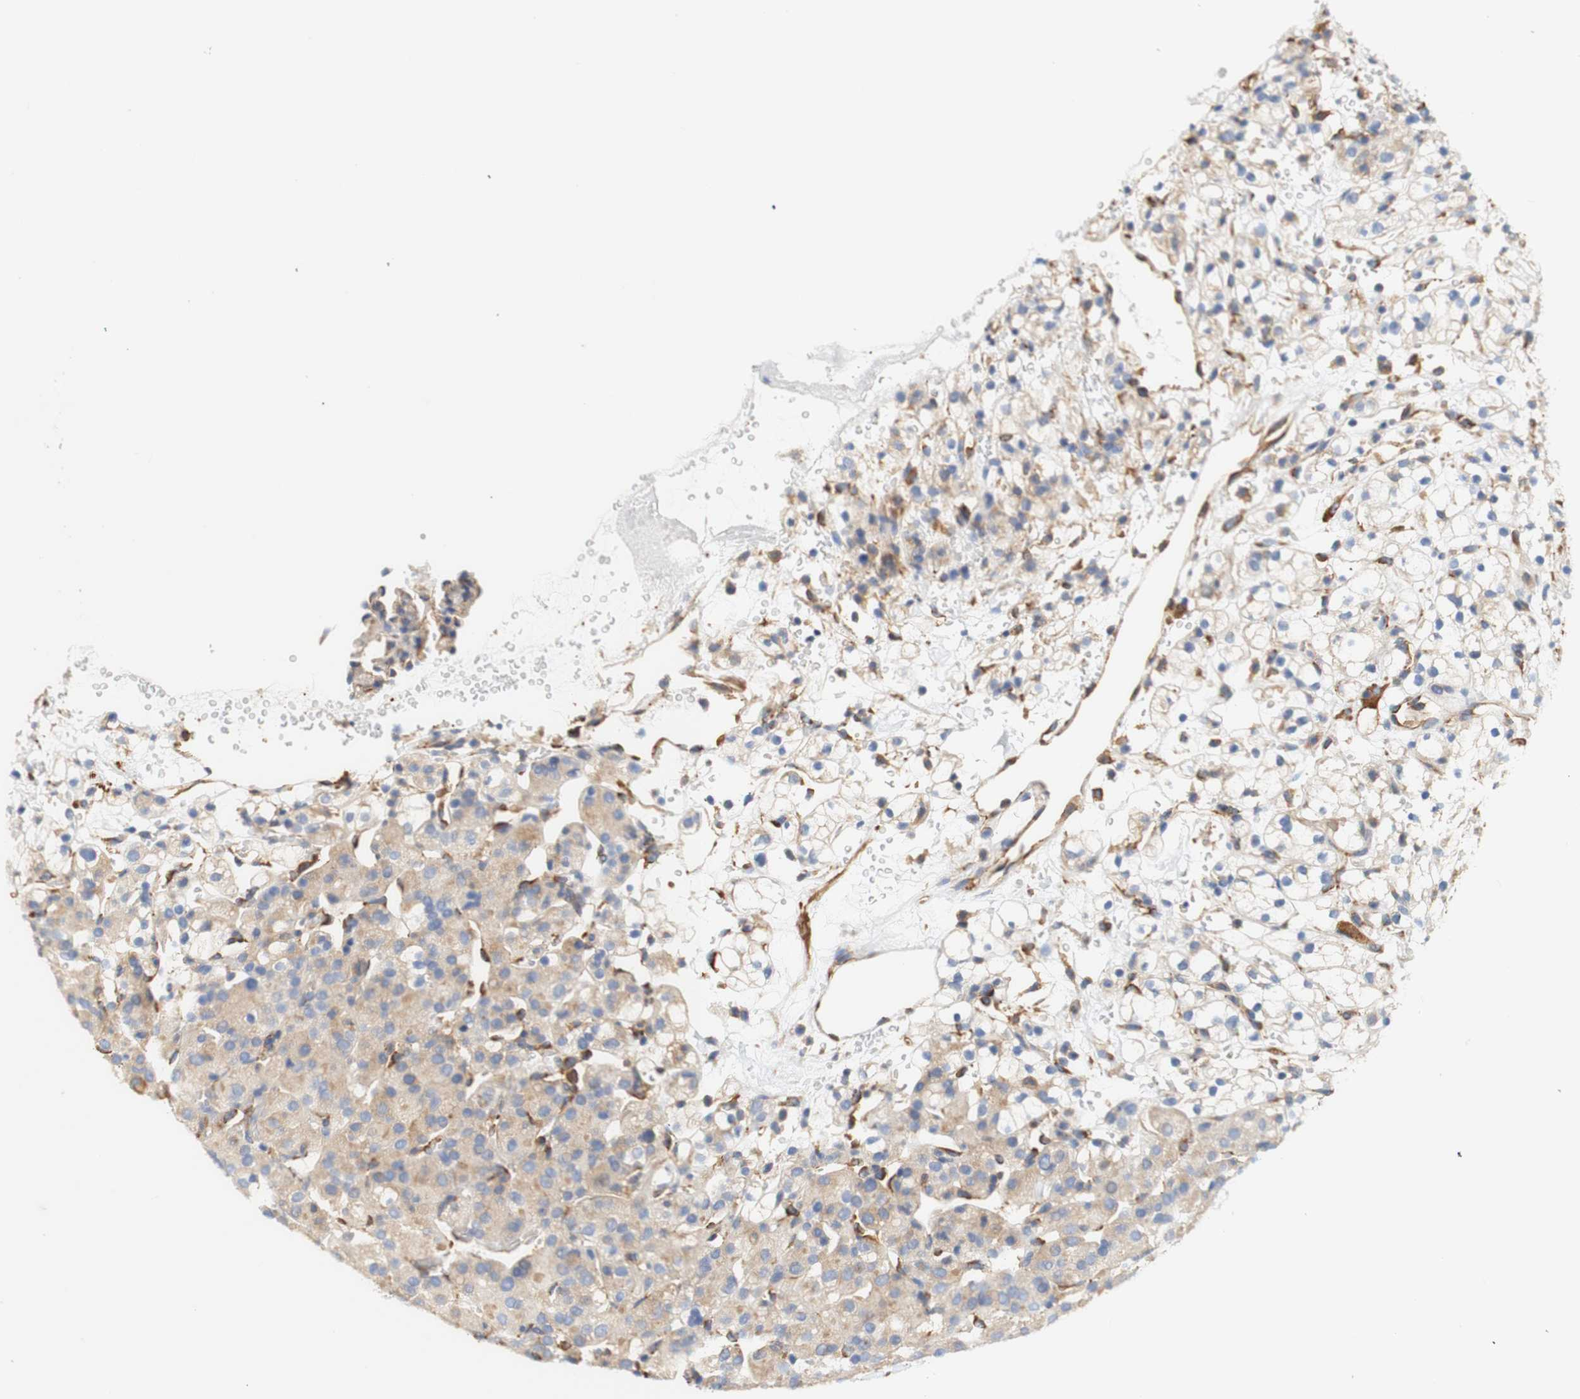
{"staining": {"intensity": "weak", "quantity": "25%-75%", "location": "cytoplasmic/membranous"}, "tissue": "renal cancer", "cell_type": "Tumor cells", "image_type": "cancer", "snomed": [{"axis": "morphology", "description": "Adenocarcinoma, NOS"}, {"axis": "topography", "description": "Kidney"}], "caption": "Weak cytoplasmic/membranous positivity is seen in about 25%-75% of tumor cells in adenocarcinoma (renal). (DAB IHC with brightfield microscopy, high magnification).", "gene": "EIF2AK4", "patient": {"sex": "male", "age": 61}}